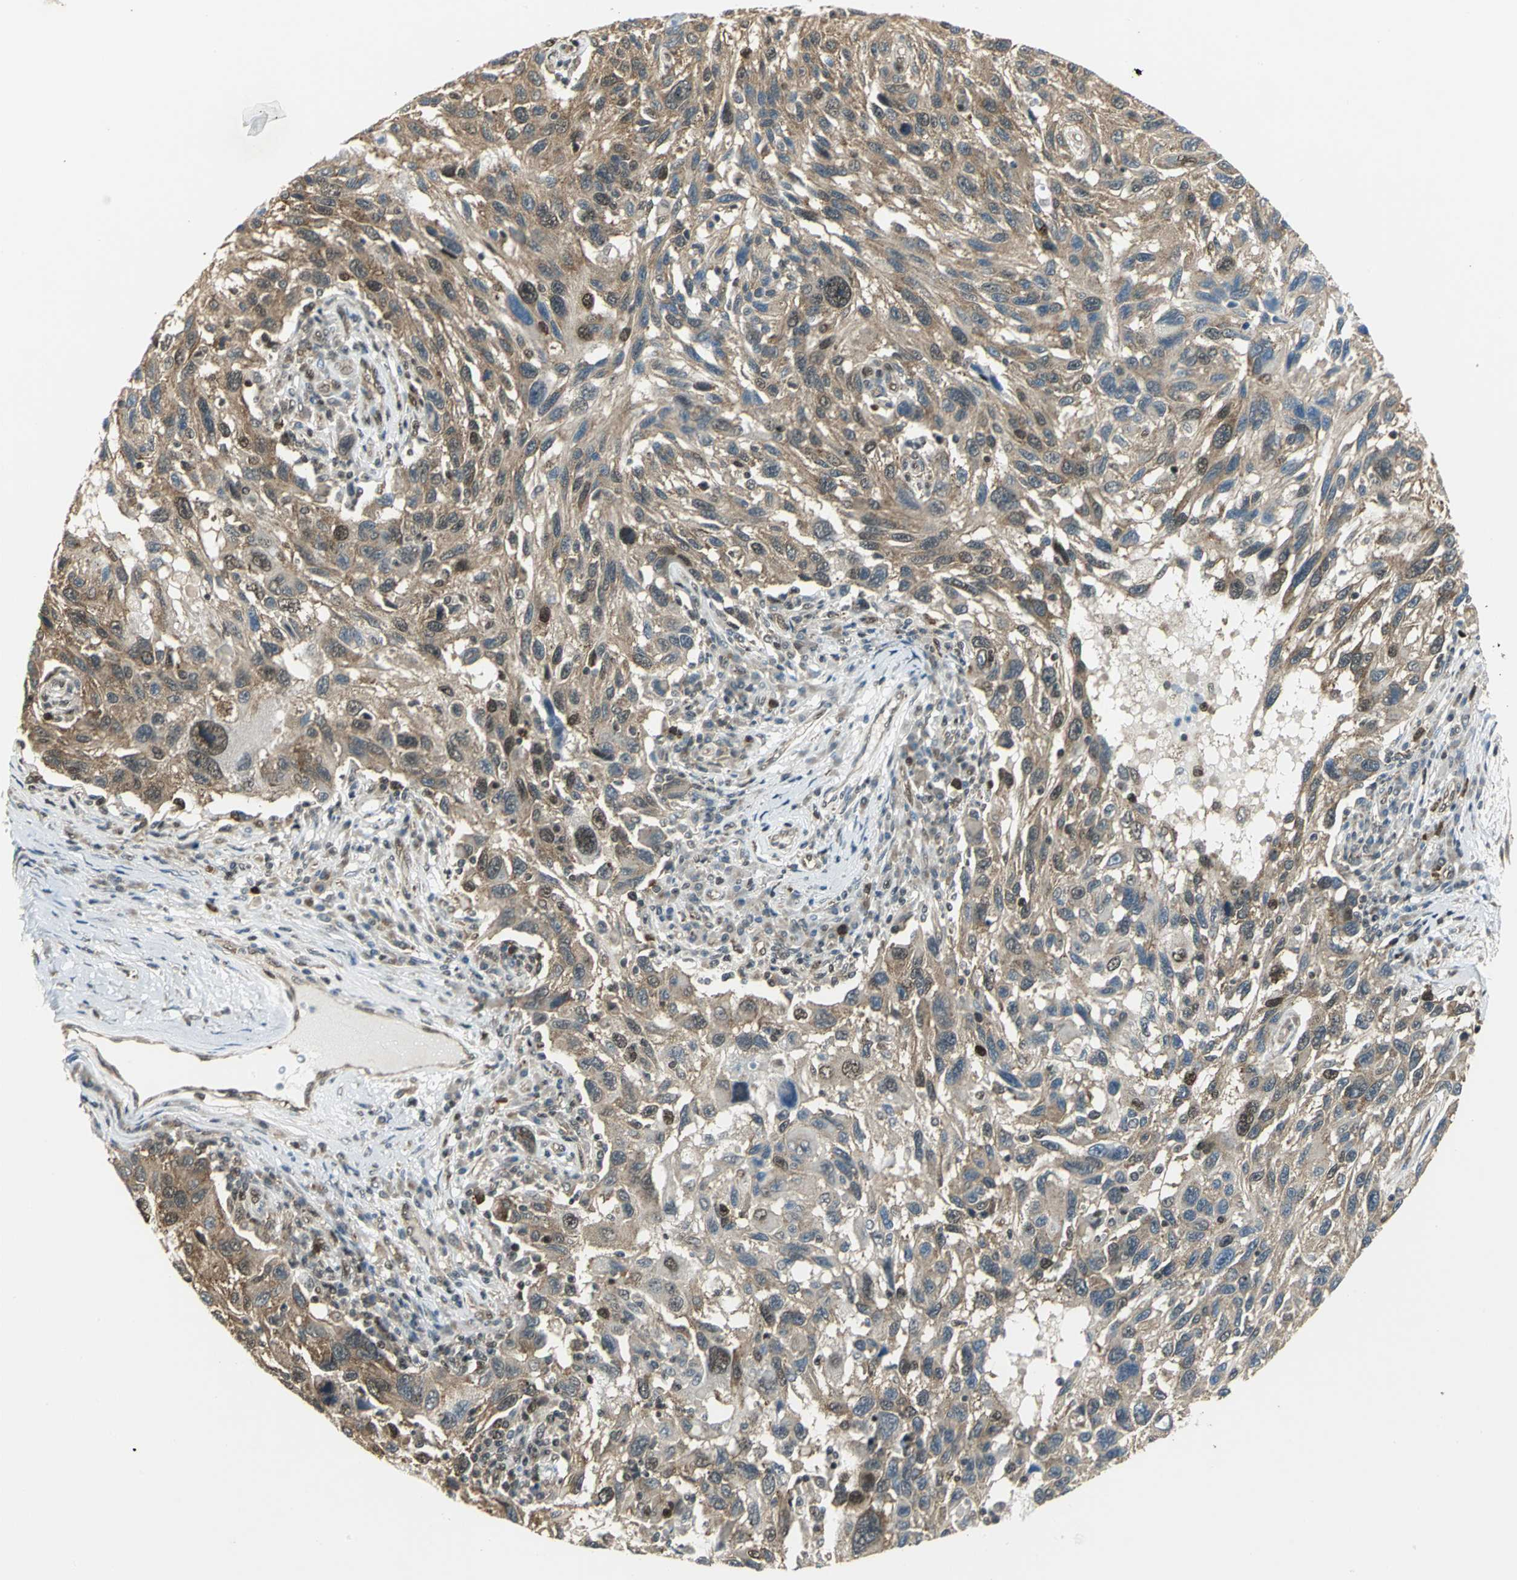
{"staining": {"intensity": "moderate", "quantity": "25%-75%", "location": "cytoplasmic/membranous,nuclear"}, "tissue": "melanoma", "cell_type": "Tumor cells", "image_type": "cancer", "snomed": [{"axis": "morphology", "description": "Malignant melanoma, NOS"}, {"axis": "topography", "description": "Skin"}], "caption": "High-magnification brightfield microscopy of malignant melanoma stained with DAB (brown) and counterstained with hematoxylin (blue). tumor cells exhibit moderate cytoplasmic/membranous and nuclear expression is appreciated in about25%-75% of cells. Ihc stains the protein of interest in brown and the nuclei are stained blue.", "gene": "DDX5", "patient": {"sex": "male", "age": 53}}